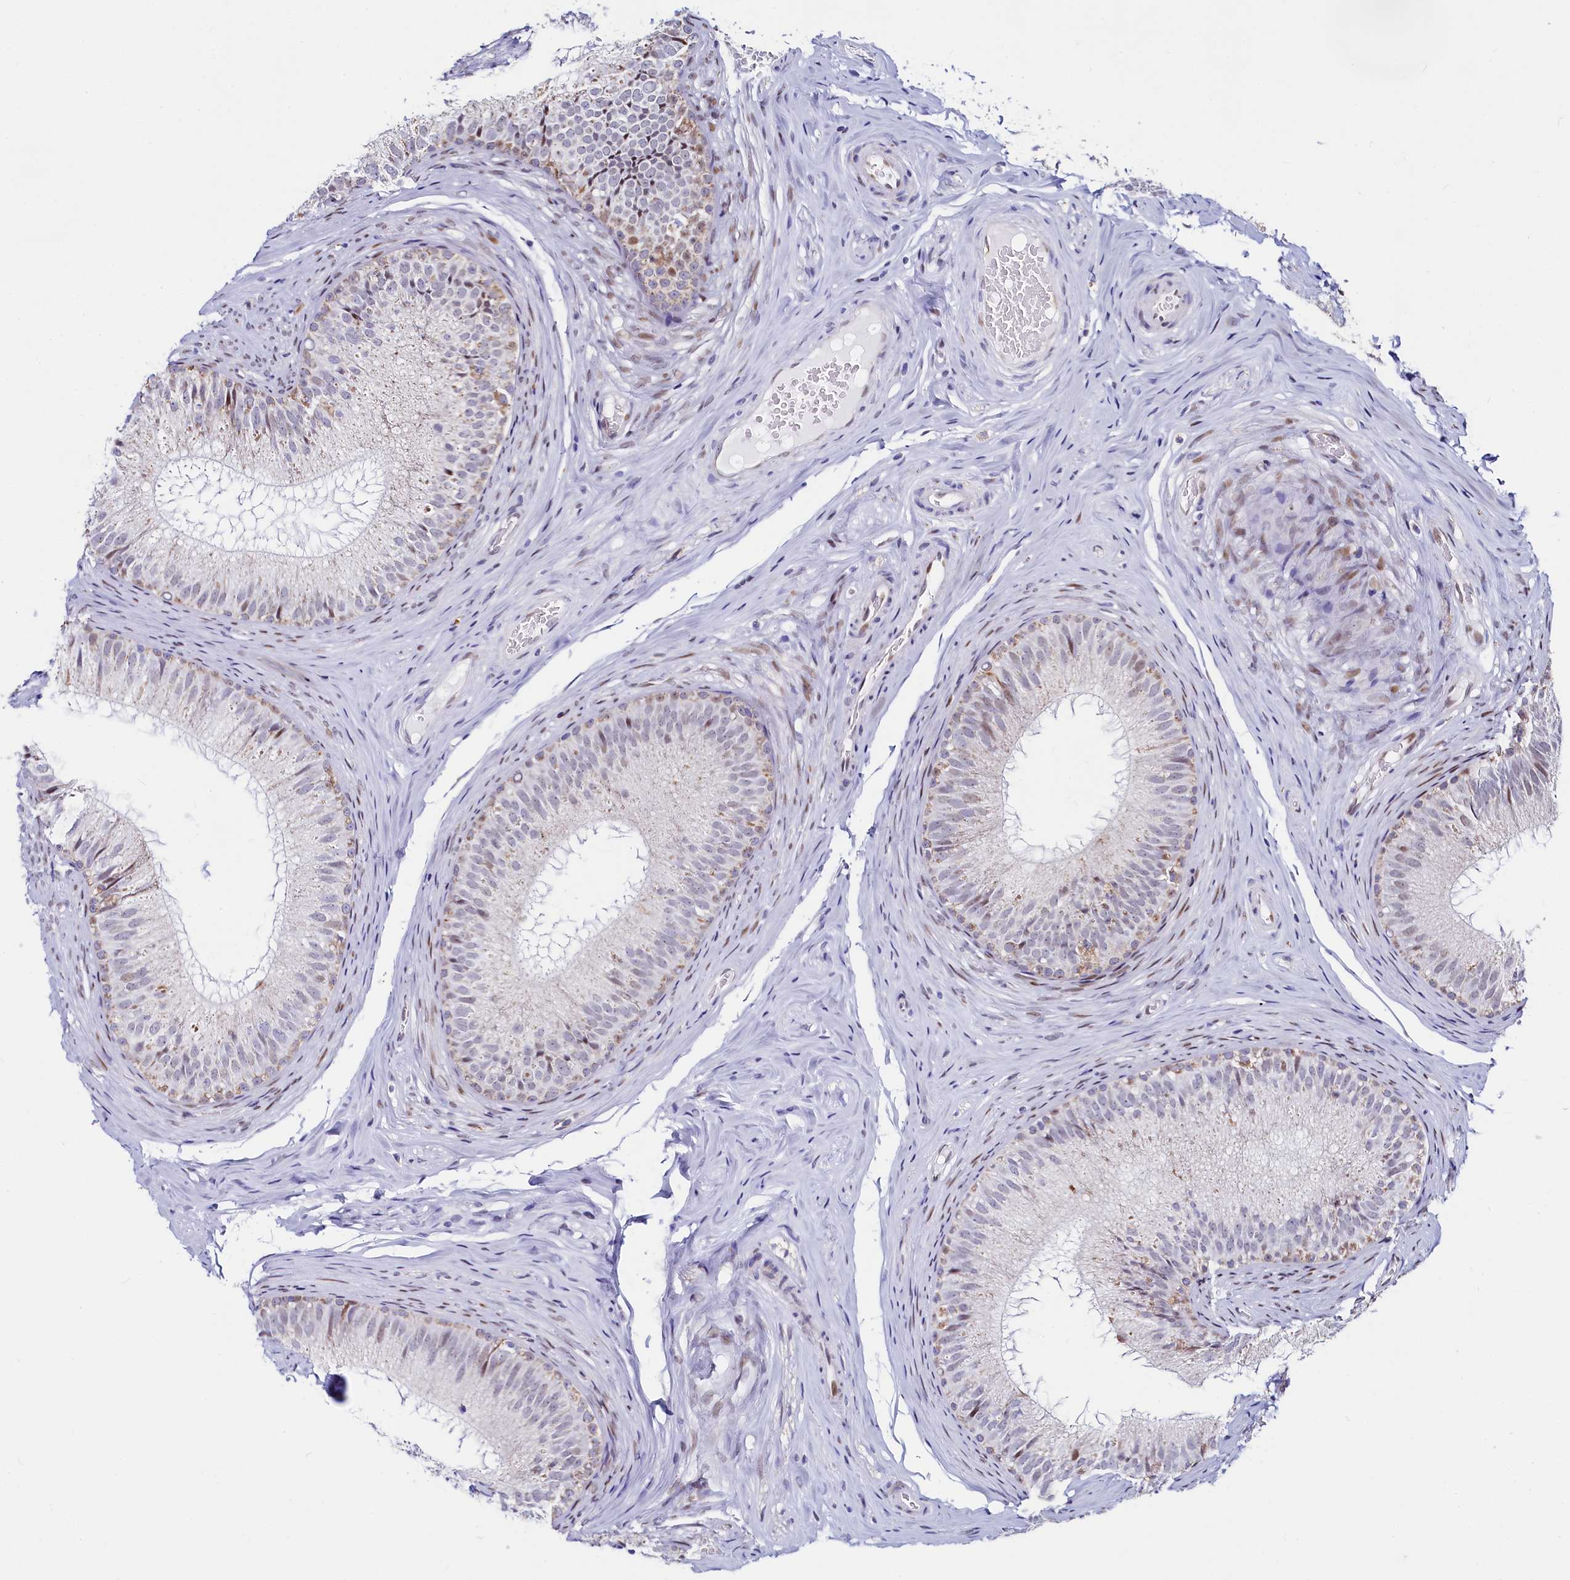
{"staining": {"intensity": "moderate", "quantity": "25%-75%", "location": "nuclear"}, "tissue": "epididymis", "cell_type": "Glandular cells", "image_type": "normal", "snomed": [{"axis": "morphology", "description": "Normal tissue, NOS"}, {"axis": "topography", "description": "Epididymis"}], "caption": "Glandular cells reveal moderate nuclear expression in about 25%-75% of cells in unremarkable epididymis. (DAB IHC with brightfield microscopy, high magnification).", "gene": "HDGFL3", "patient": {"sex": "male", "age": 34}}